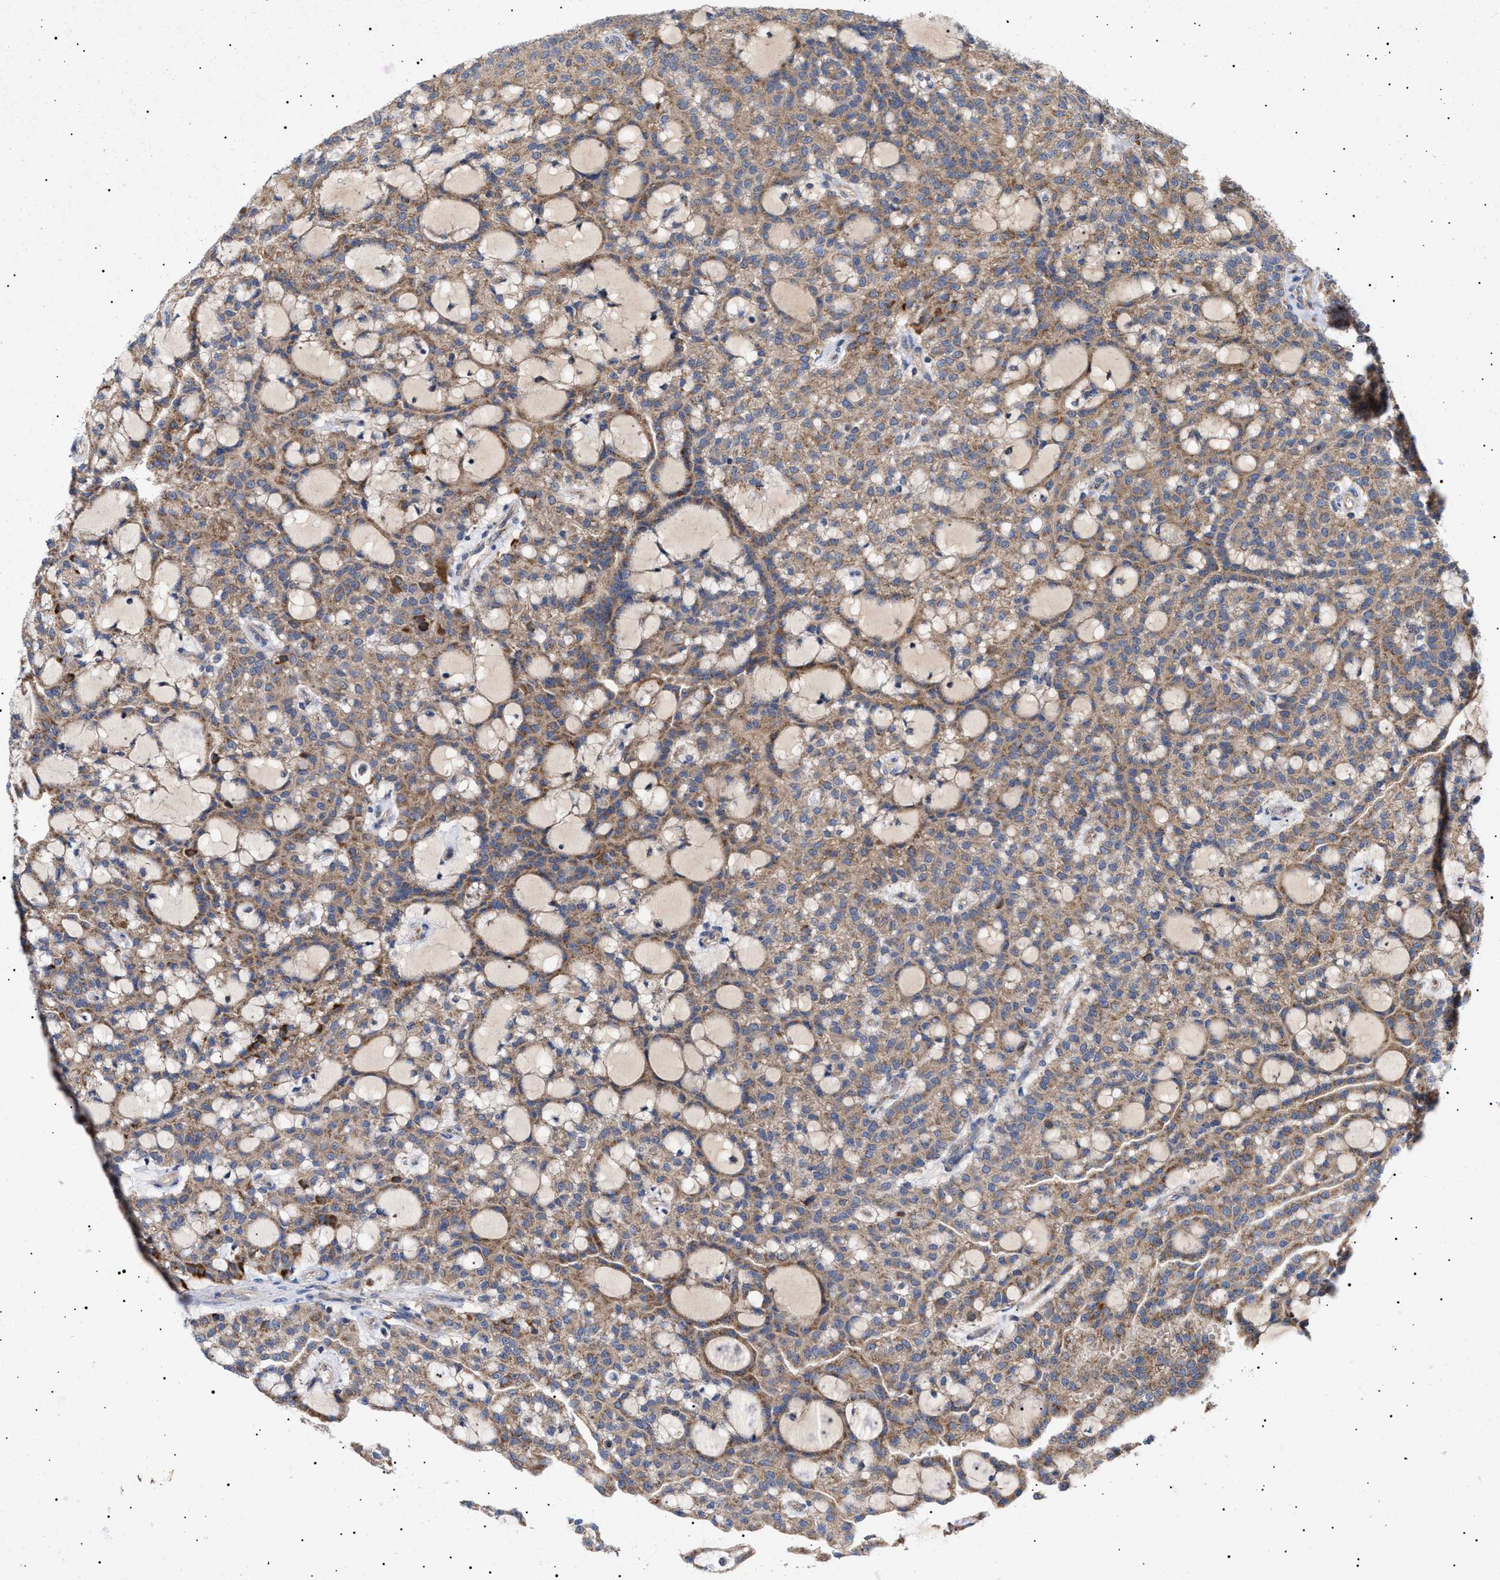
{"staining": {"intensity": "moderate", "quantity": ">75%", "location": "cytoplasmic/membranous"}, "tissue": "renal cancer", "cell_type": "Tumor cells", "image_type": "cancer", "snomed": [{"axis": "morphology", "description": "Adenocarcinoma, NOS"}, {"axis": "topography", "description": "Kidney"}], "caption": "Adenocarcinoma (renal) stained with a brown dye displays moderate cytoplasmic/membranous positive positivity in about >75% of tumor cells.", "gene": "MRPL10", "patient": {"sex": "male", "age": 63}}